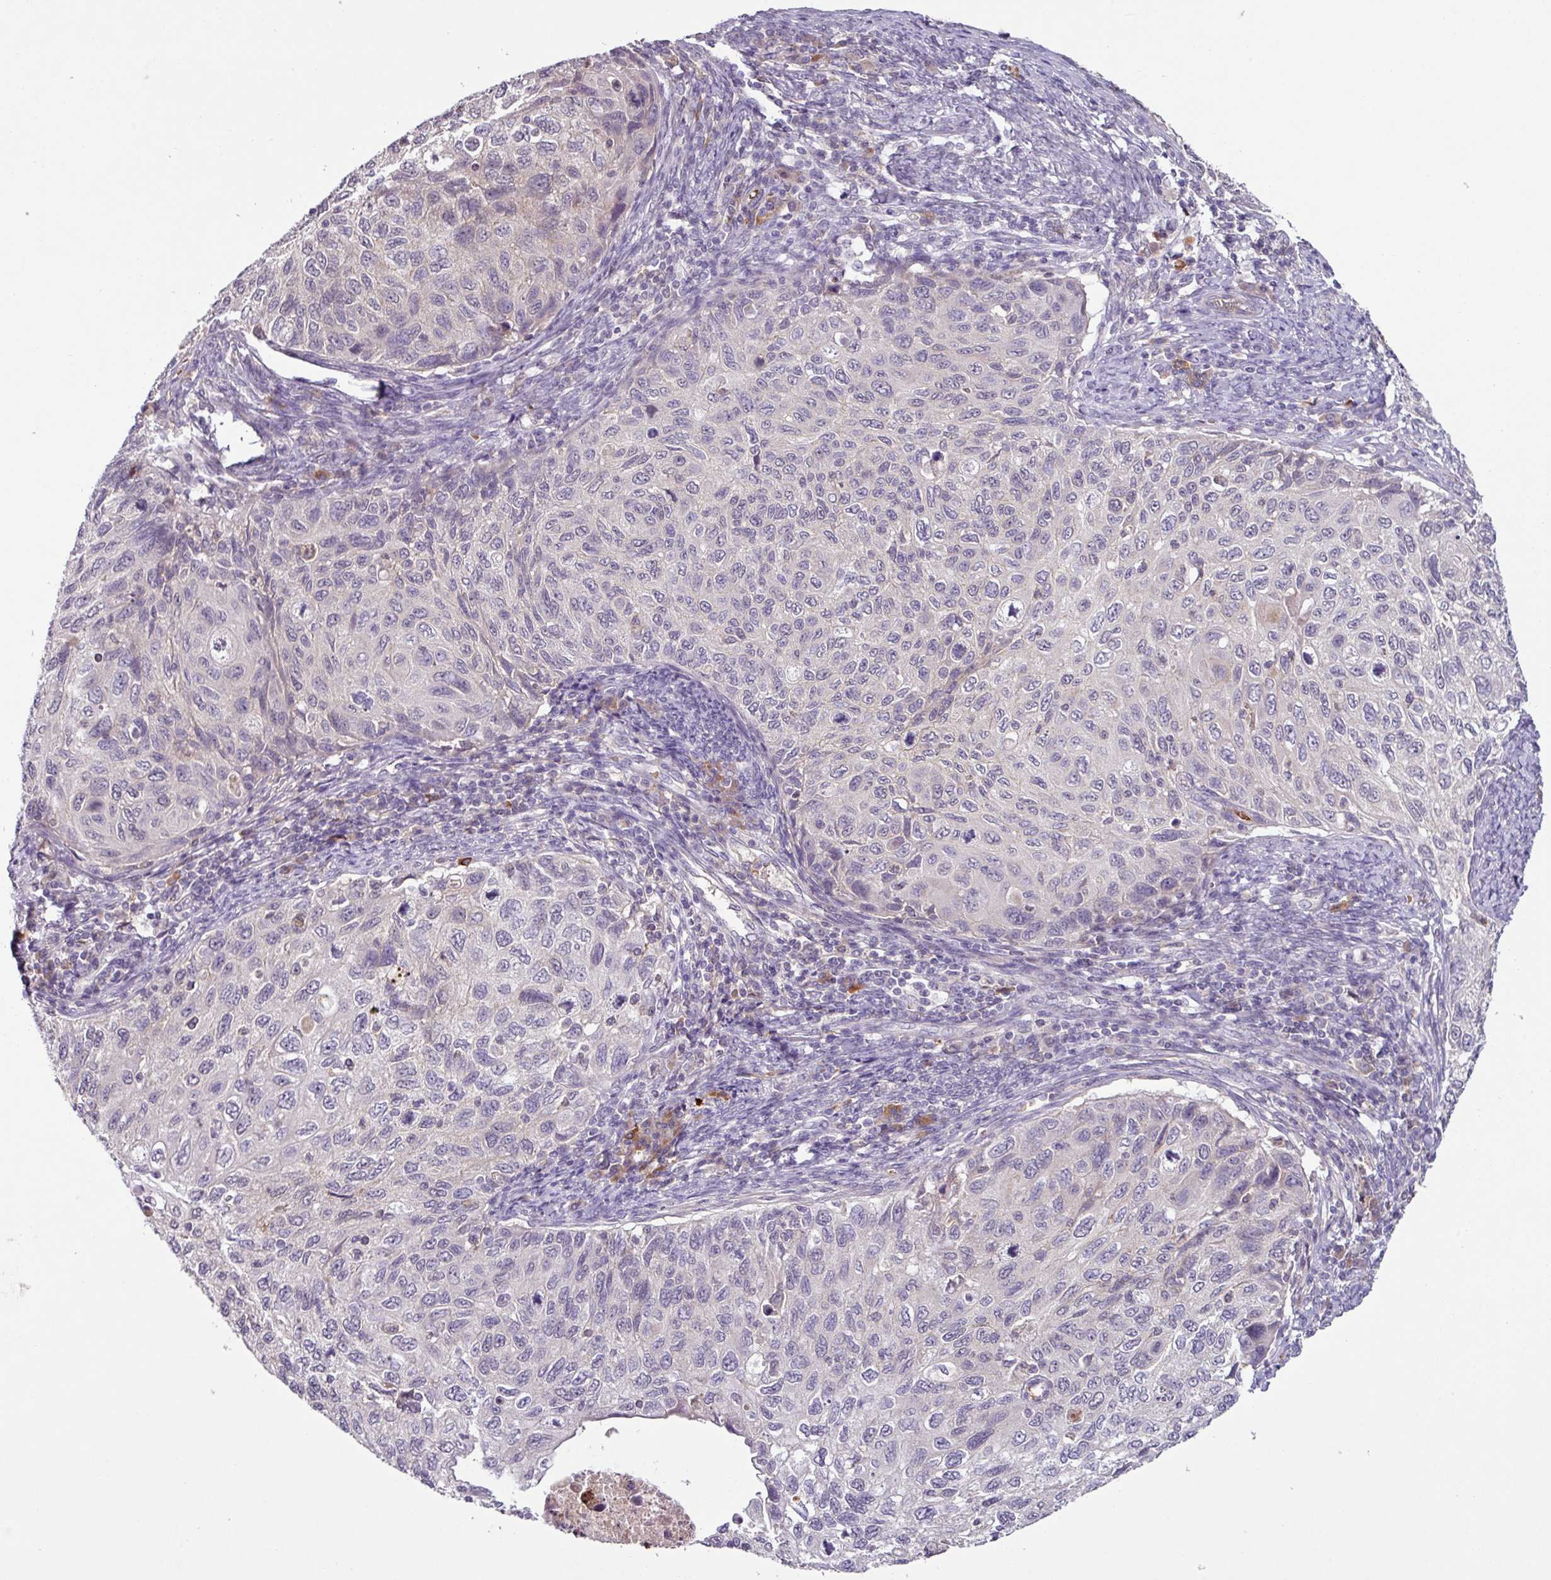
{"staining": {"intensity": "negative", "quantity": "none", "location": "none"}, "tissue": "cervical cancer", "cell_type": "Tumor cells", "image_type": "cancer", "snomed": [{"axis": "morphology", "description": "Squamous cell carcinoma, NOS"}, {"axis": "topography", "description": "Cervix"}], "caption": "The histopathology image displays no significant expression in tumor cells of squamous cell carcinoma (cervical).", "gene": "SLC5A10", "patient": {"sex": "female", "age": 70}}